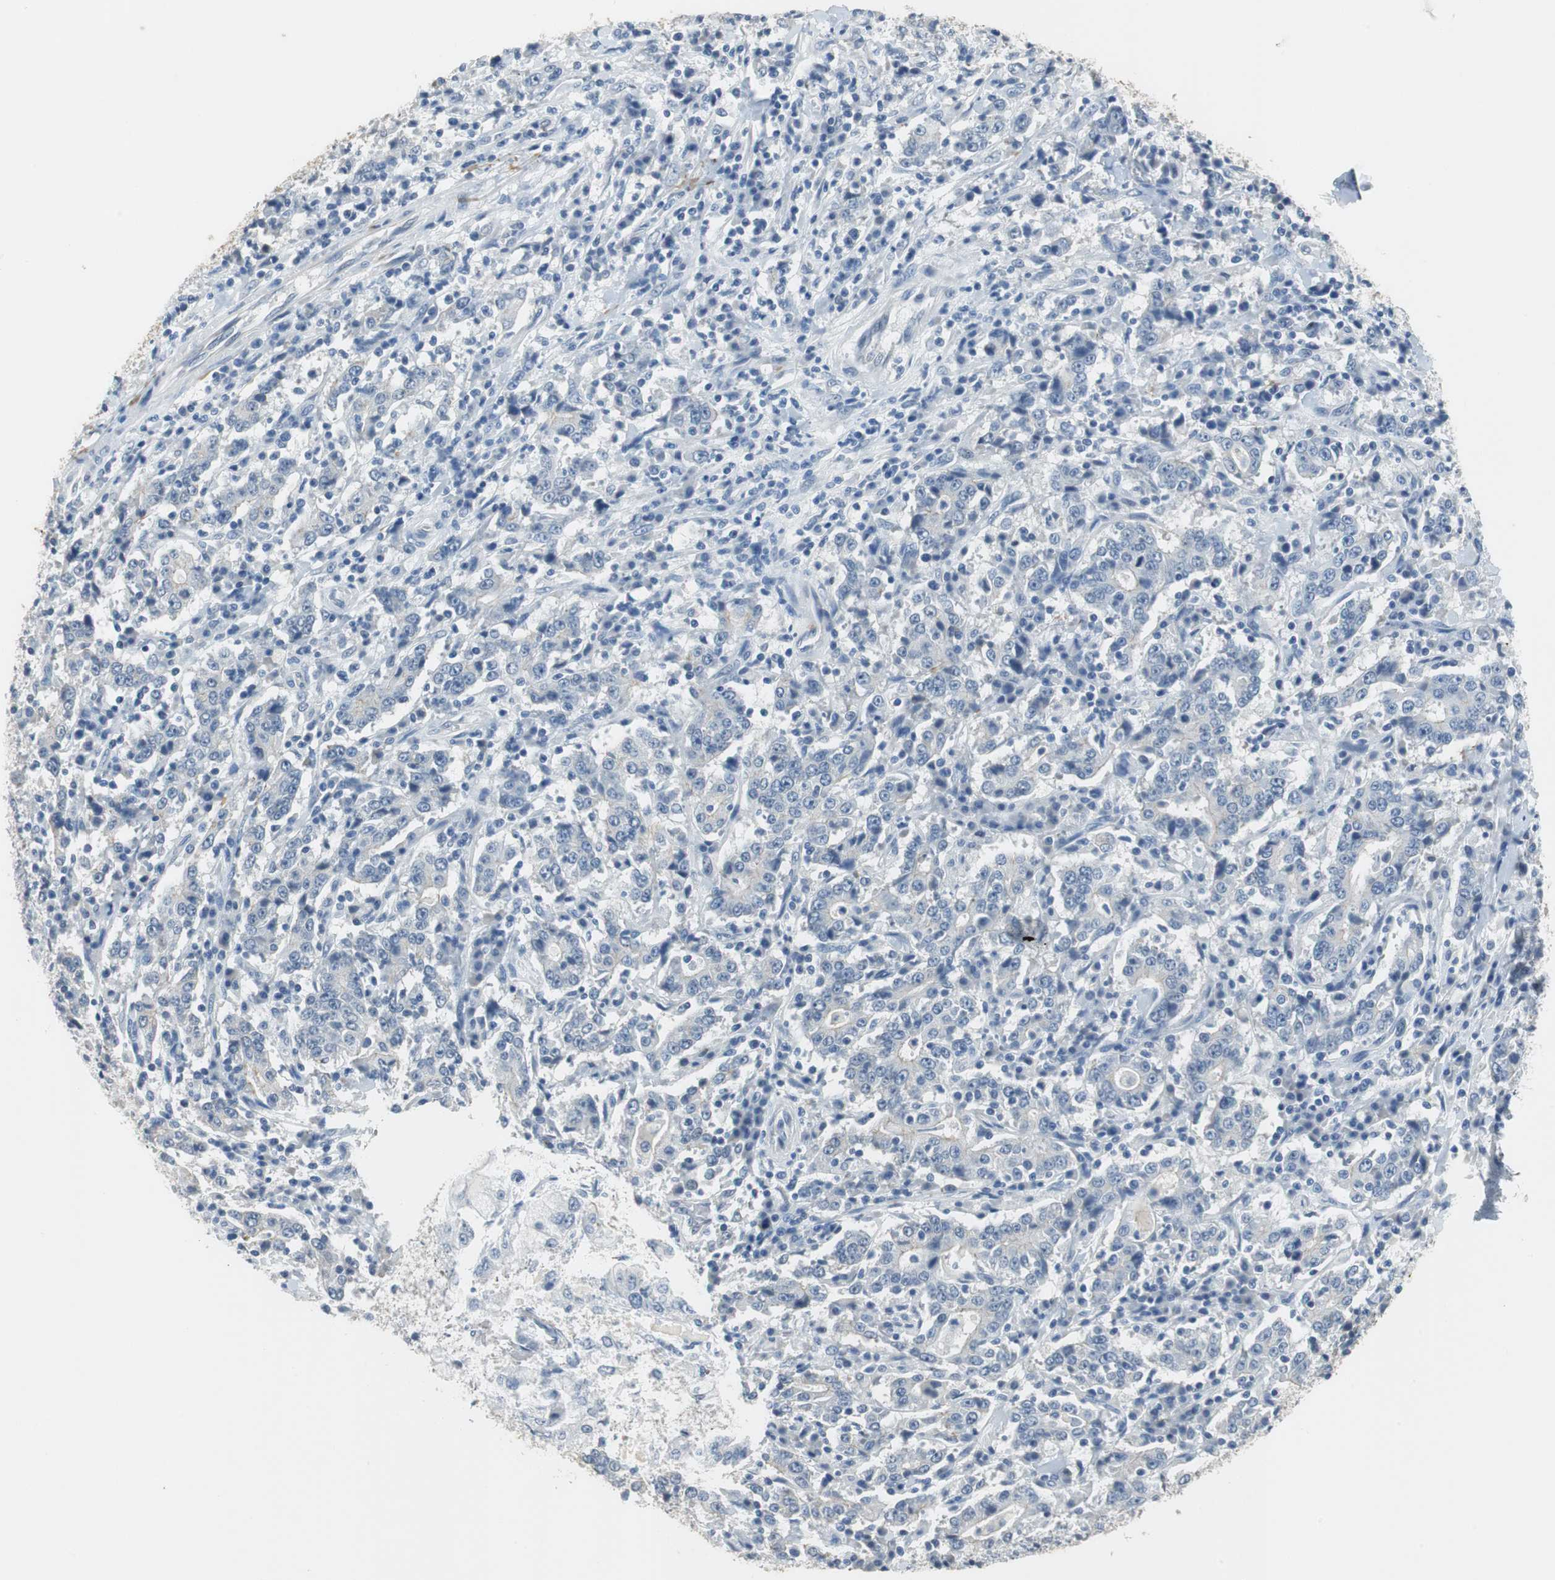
{"staining": {"intensity": "negative", "quantity": "none", "location": "none"}, "tissue": "stomach cancer", "cell_type": "Tumor cells", "image_type": "cancer", "snomed": [{"axis": "morphology", "description": "Normal tissue, NOS"}, {"axis": "morphology", "description": "Adenocarcinoma, NOS"}, {"axis": "topography", "description": "Stomach, upper"}, {"axis": "topography", "description": "Stomach"}], "caption": "Stomach cancer (adenocarcinoma) was stained to show a protein in brown. There is no significant positivity in tumor cells.", "gene": "MUC7", "patient": {"sex": "male", "age": 59}}